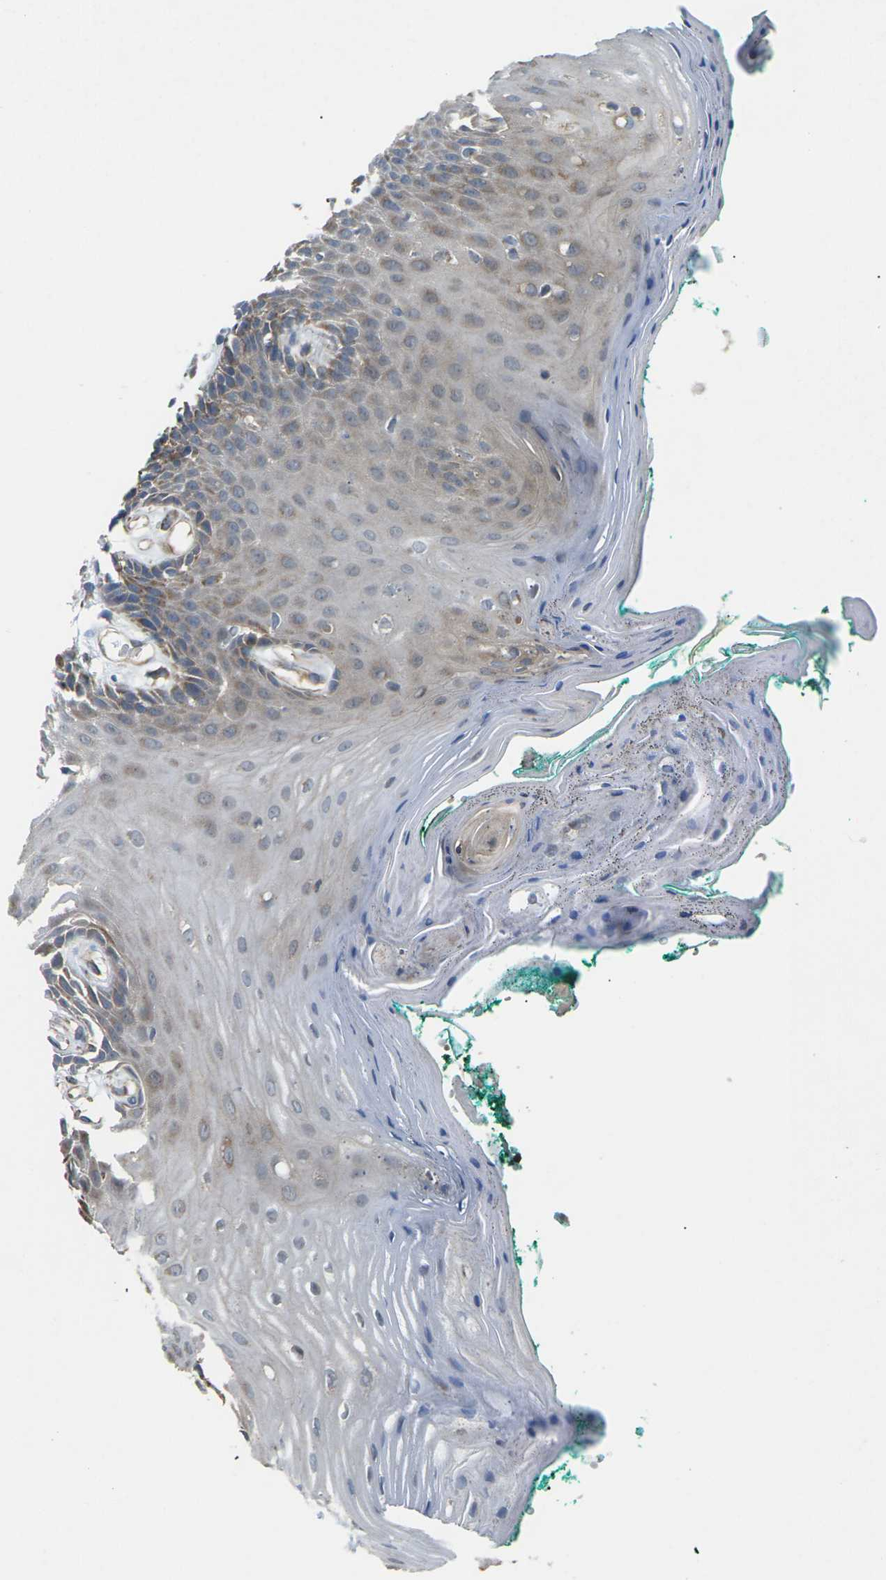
{"staining": {"intensity": "weak", "quantity": "25%-75%", "location": "cytoplasmic/membranous"}, "tissue": "oral mucosa", "cell_type": "Squamous epithelial cells", "image_type": "normal", "snomed": [{"axis": "morphology", "description": "Normal tissue, NOS"}, {"axis": "topography", "description": "Skeletal muscle"}, {"axis": "topography", "description": "Oral tissue"}, {"axis": "topography", "description": "Peripheral nerve tissue"}], "caption": "IHC of unremarkable human oral mucosa demonstrates low levels of weak cytoplasmic/membranous expression in approximately 25%-75% of squamous epithelial cells.", "gene": "KSR1", "patient": {"sex": "female", "age": 84}}